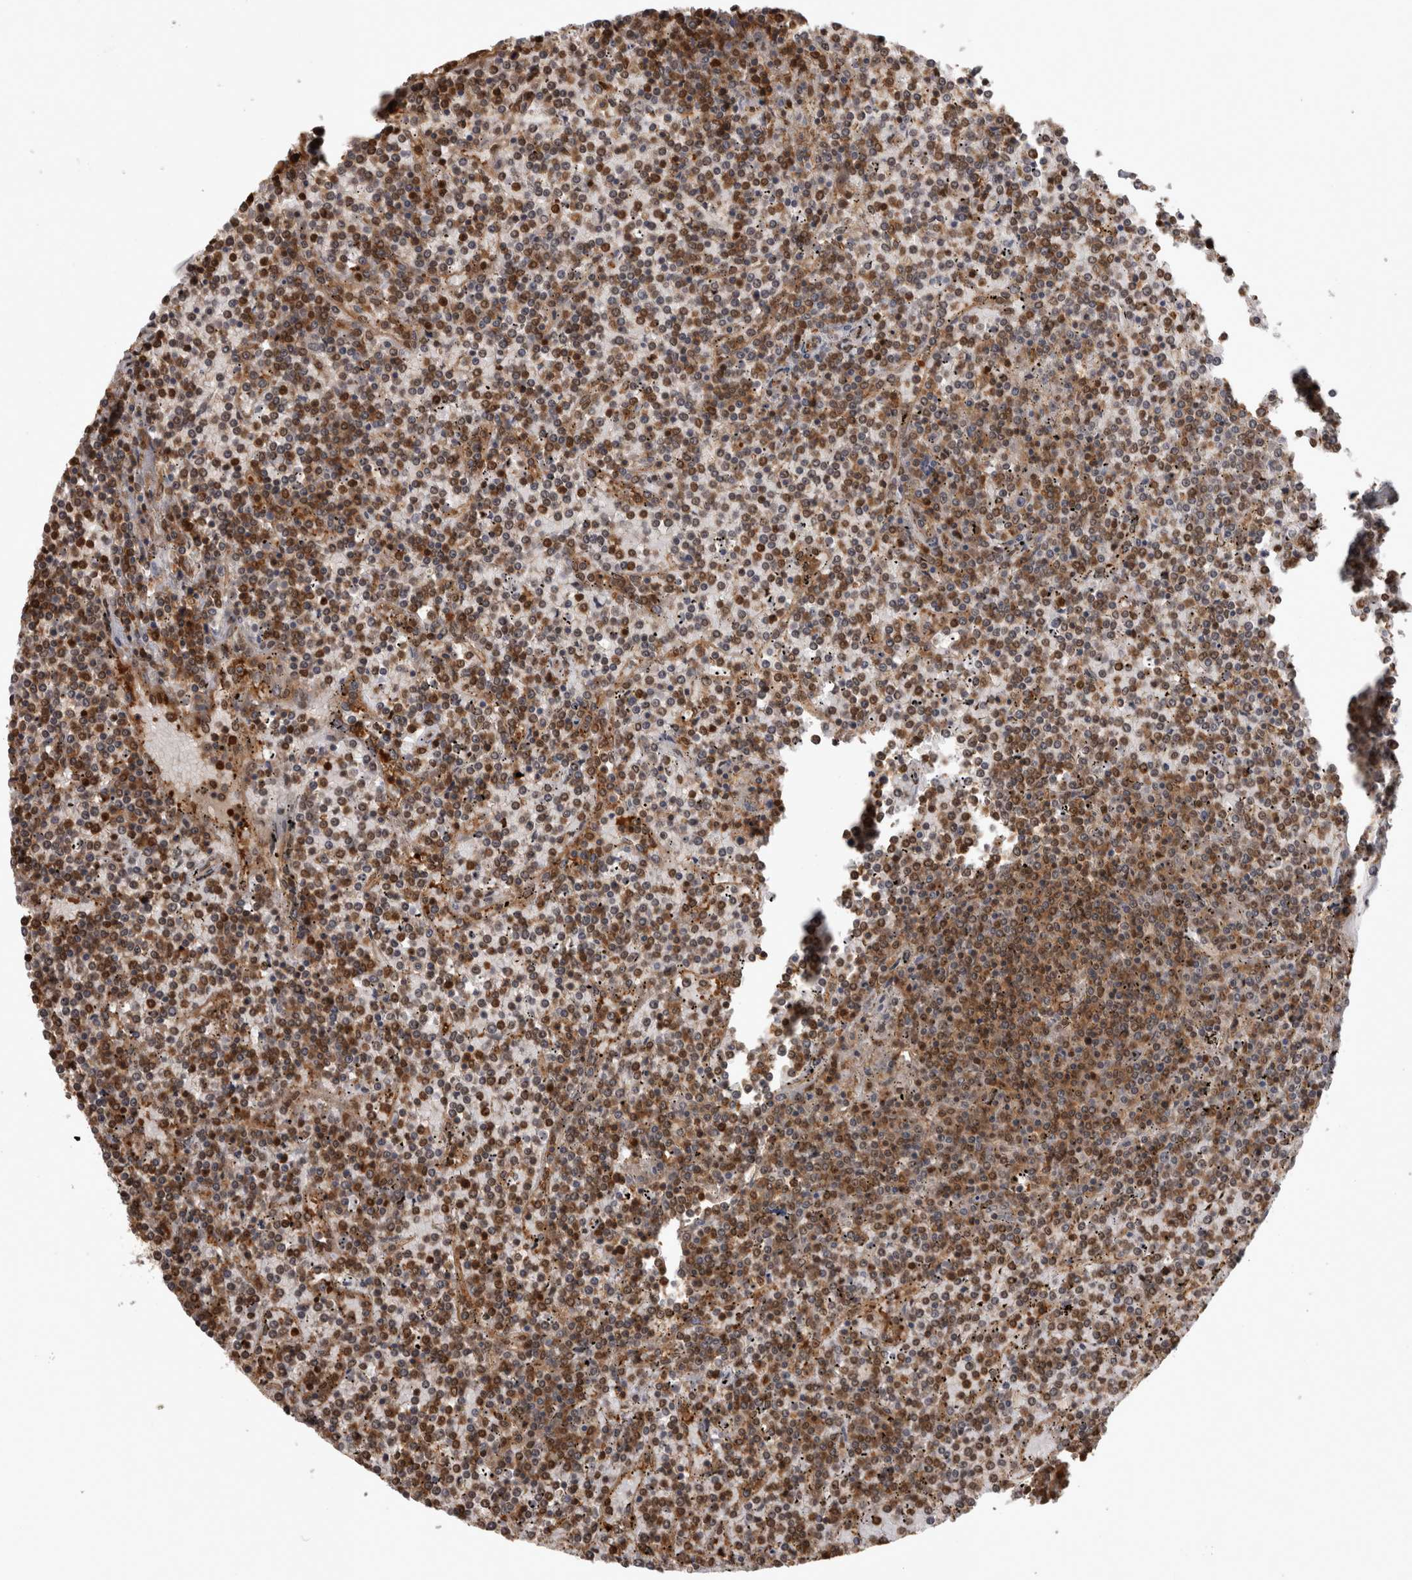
{"staining": {"intensity": "moderate", "quantity": ">75%", "location": "cytoplasmic/membranous,nuclear"}, "tissue": "lymphoma", "cell_type": "Tumor cells", "image_type": "cancer", "snomed": [{"axis": "morphology", "description": "Malignant lymphoma, non-Hodgkin's type, Low grade"}, {"axis": "topography", "description": "Spleen"}], "caption": "This image reveals IHC staining of human malignant lymphoma, non-Hodgkin's type (low-grade), with medium moderate cytoplasmic/membranous and nuclear staining in approximately >75% of tumor cells.", "gene": "TDRD7", "patient": {"sex": "female", "age": 19}}